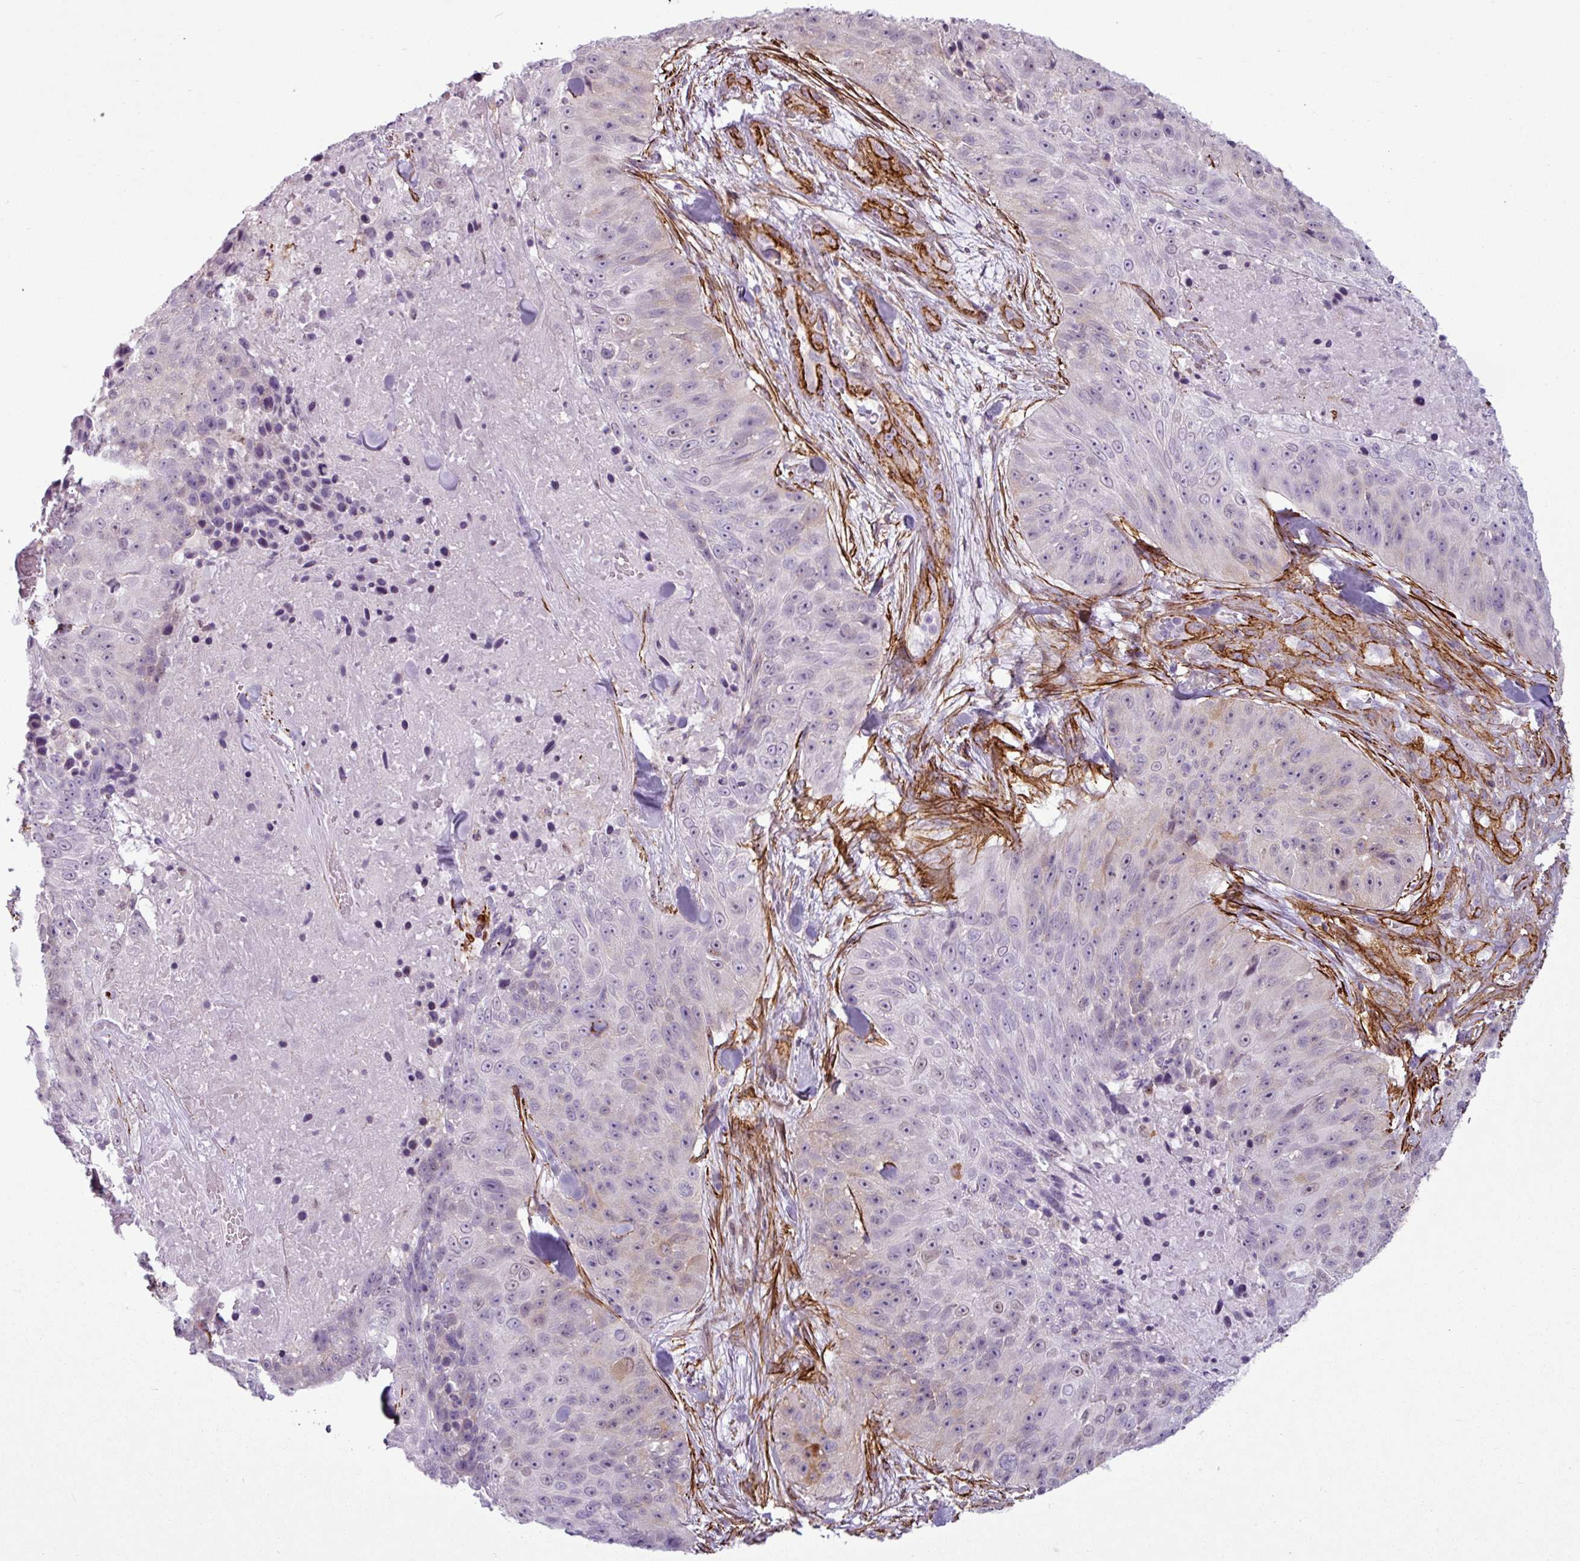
{"staining": {"intensity": "weak", "quantity": "<25%", "location": "nuclear"}, "tissue": "skin cancer", "cell_type": "Tumor cells", "image_type": "cancer", "snomed": [{"axis": "morphology", "description": "Squamous cell carcinoma, NOS"}, {"axis": "topography", "description": "Skin"}], "caption": "Tumor cells show no significant positivity in skin squamous cell carcinoma.", "gene": "ATP10A", "patient": {"sex": "female", "age": 87}}